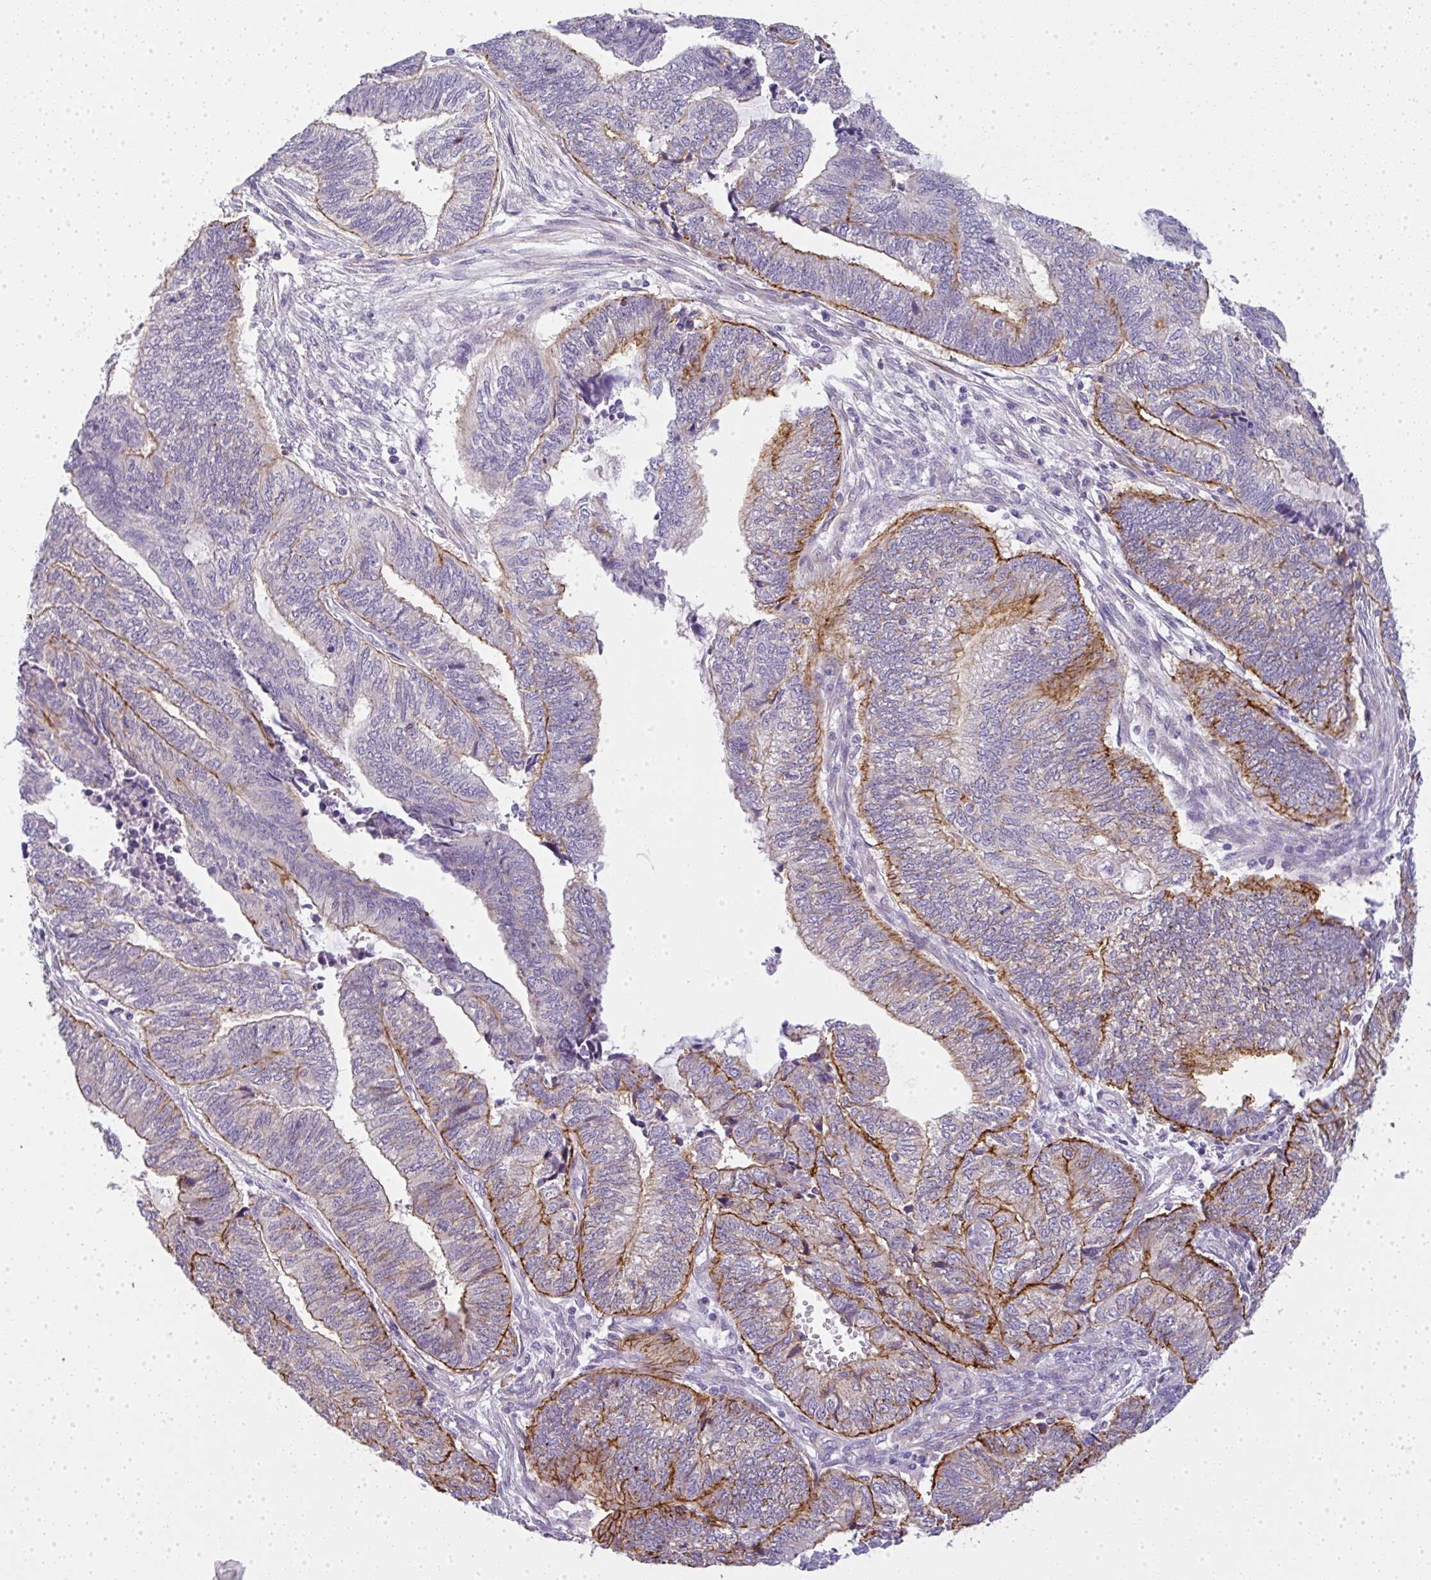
{"staining": {"intensity": "moderate", "quantity": "25%-75%", "location": "cytoplasmic/membranous"}, "tissue": "endometrial cancer", "cell_type": "Tumor cells", "image_type": "cancer", "snomed": [{"axis": "morphology", "description": "Adenocarcinoma, NOS"}, {"axis": "topography", "description": "Uterus"}, {"axis": "topography", "description": "Endometrium"}], "caption": "Approximately 25%-75% of tumor cells in human adenocarcinoma (endometrial) display moderate cytoplasmic/membranous protein staining as visualized by brown immunohistochemical staining.", "gene": "LPAR4", "patient": {"sex": "female", "age": 70}}